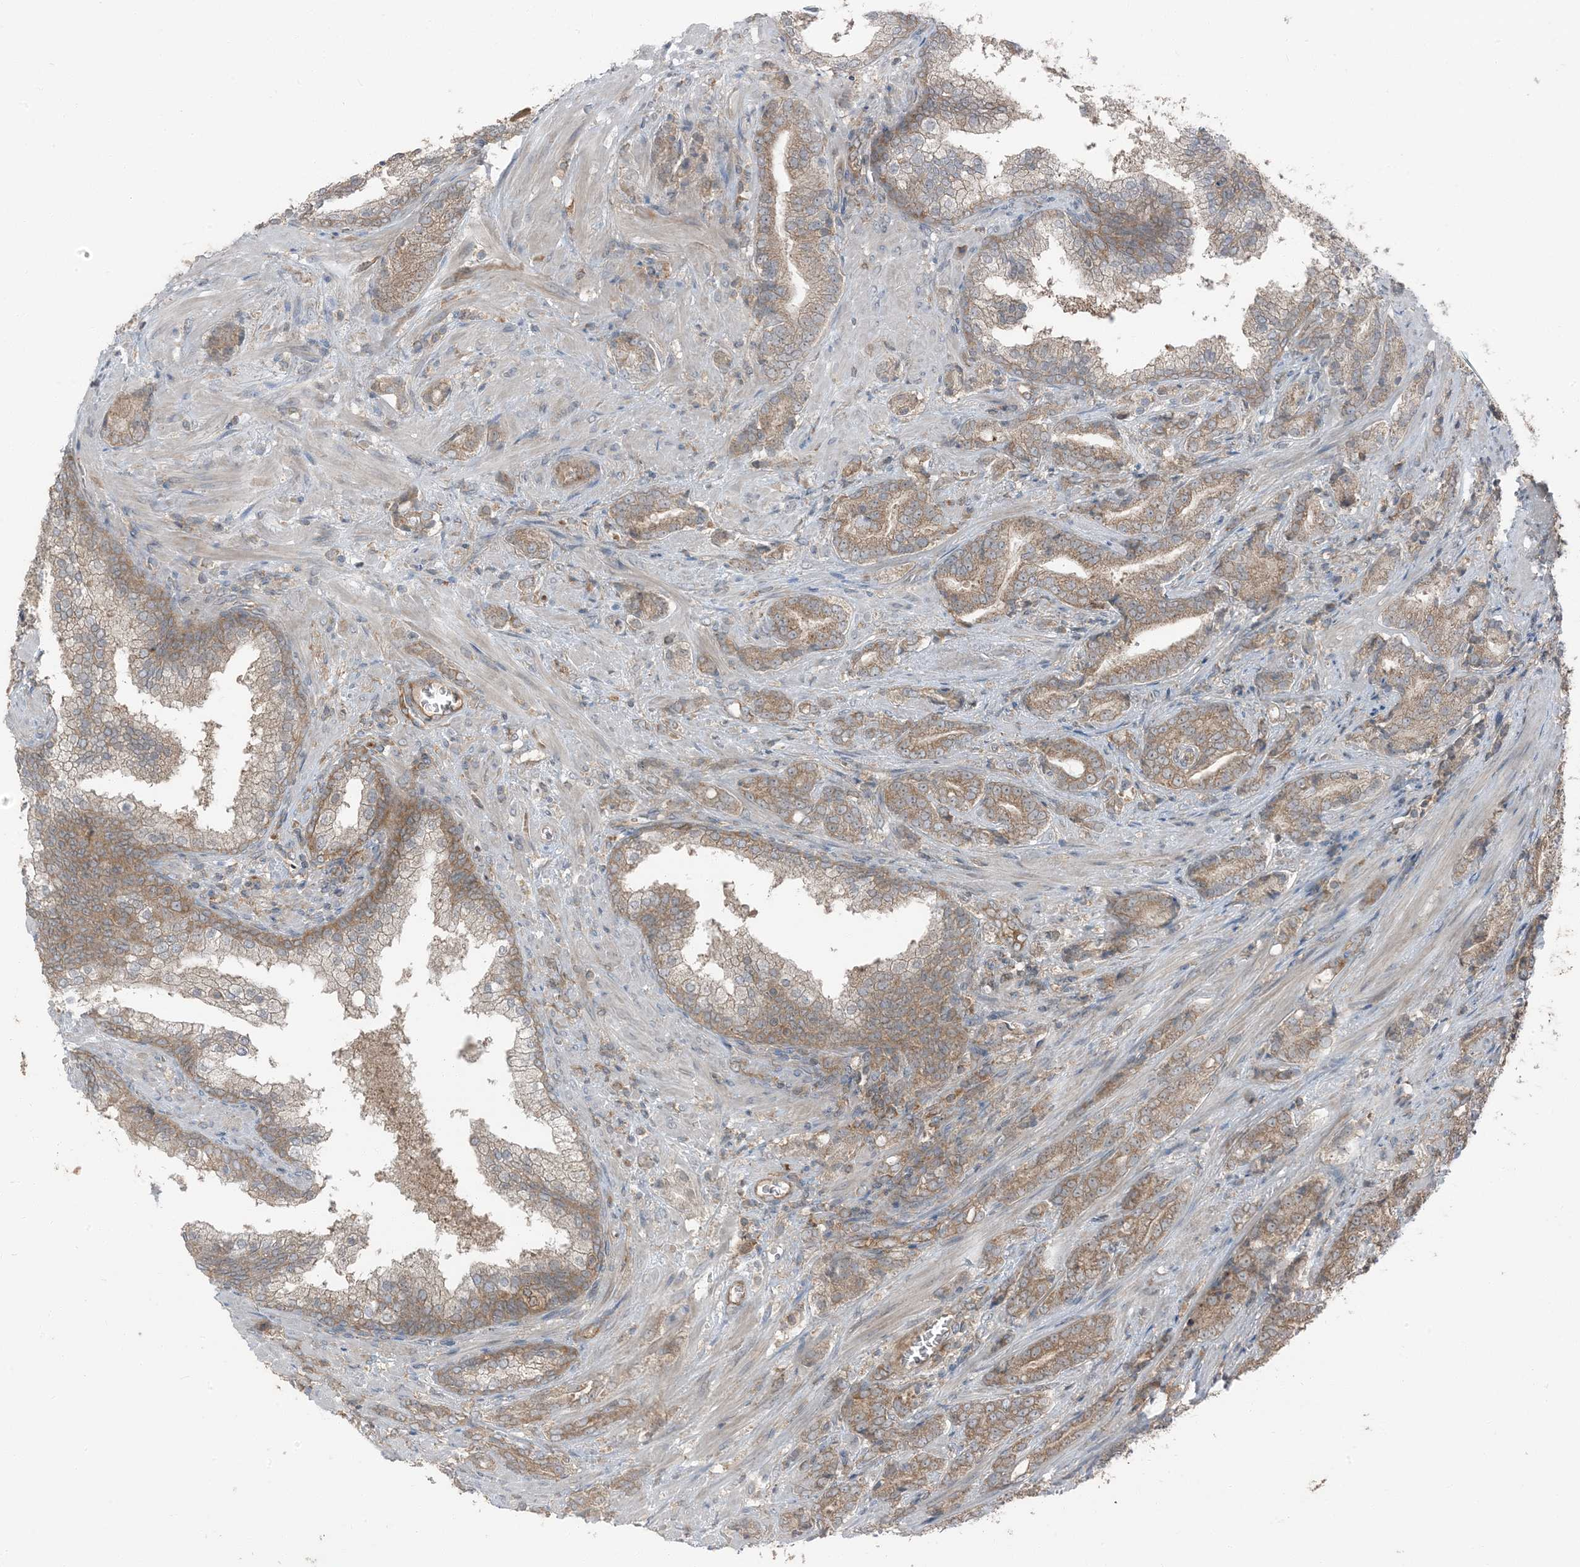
{"staining": {"intensity": "moderate", "quantity": ">75%", "location": "cytoplasmic/membranous"}, "tissue": "prostate cancer", "cell_type": "Tumor cells", "image_type": "cancer", "snomed": [{"axis": "morphology", "description": "Adenocarcinoma, High grade"}, {"axis": "topography", "description": "Prostate"}], "caption": "Brown immunohistochemical staining in human prostate high-grade adenocarcinoma reveals moderate cytoplasmic/membranous expression in about >75% of tumor cells. The staining was performed using DAB to visualize the protein expression in brown, while the nuclei were stained in blue with hematoxylin (Magnification: 20x).", "gene": "RAB3GAP1", "patient": {"sex": "male", "age": 57}}